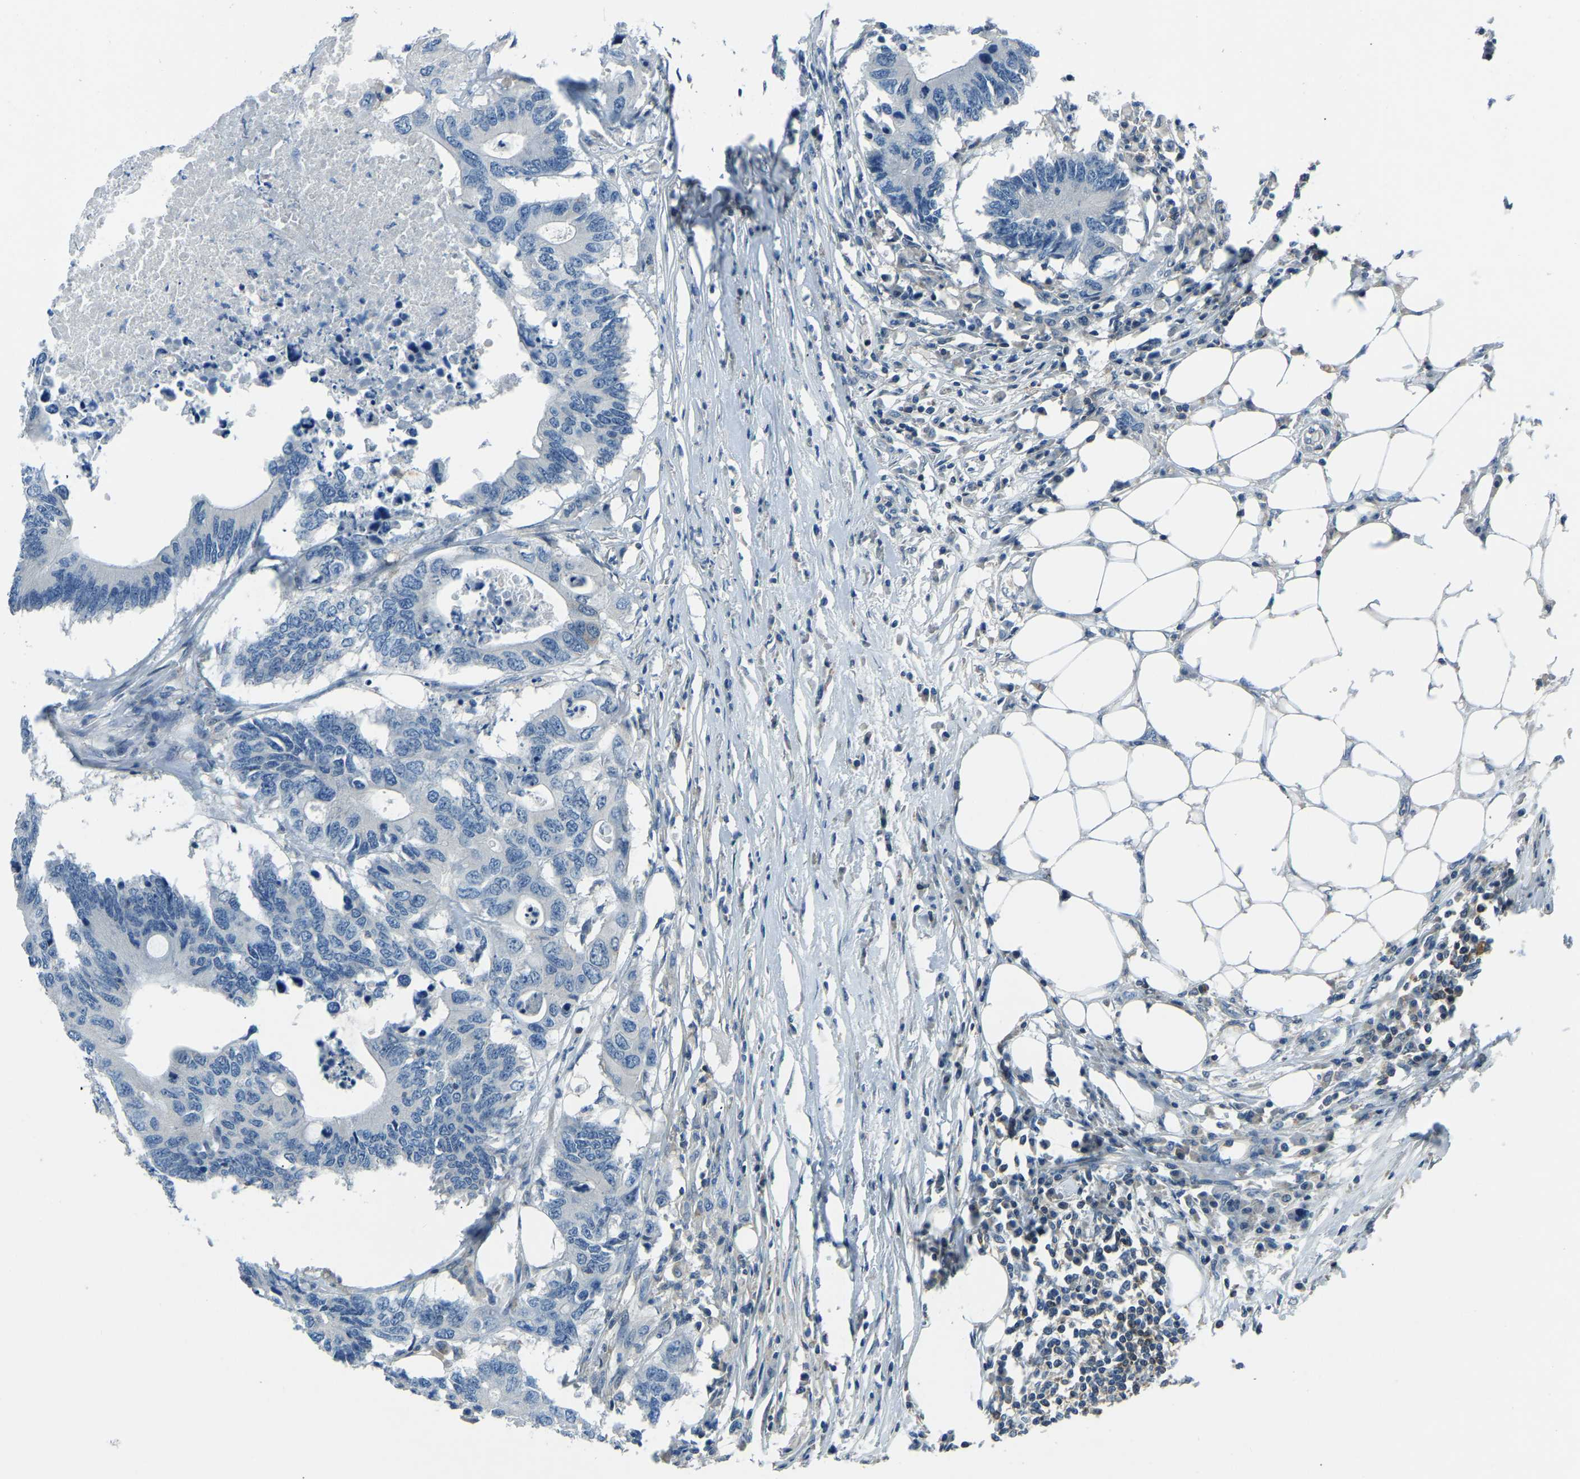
{"staining": {"intensity": "negative", "quantity": "none", "location": "none"}, "tissue": "colorectal cancer", "cell_type": "Tumor cells", "image_type": "cancer", "snomed": [{"axis": "morphology", "description": "Adenocarcinoma, NOS"}, {"axis": "topography", "description": "Colon"}], "caption": "A histopathology image of colorectal cancer (adenocarcinoma) stained for a protein displays no brown staining in tumor cells.", "gene": "XIRP1", "patient": {"sex": "male", "age": 71}}